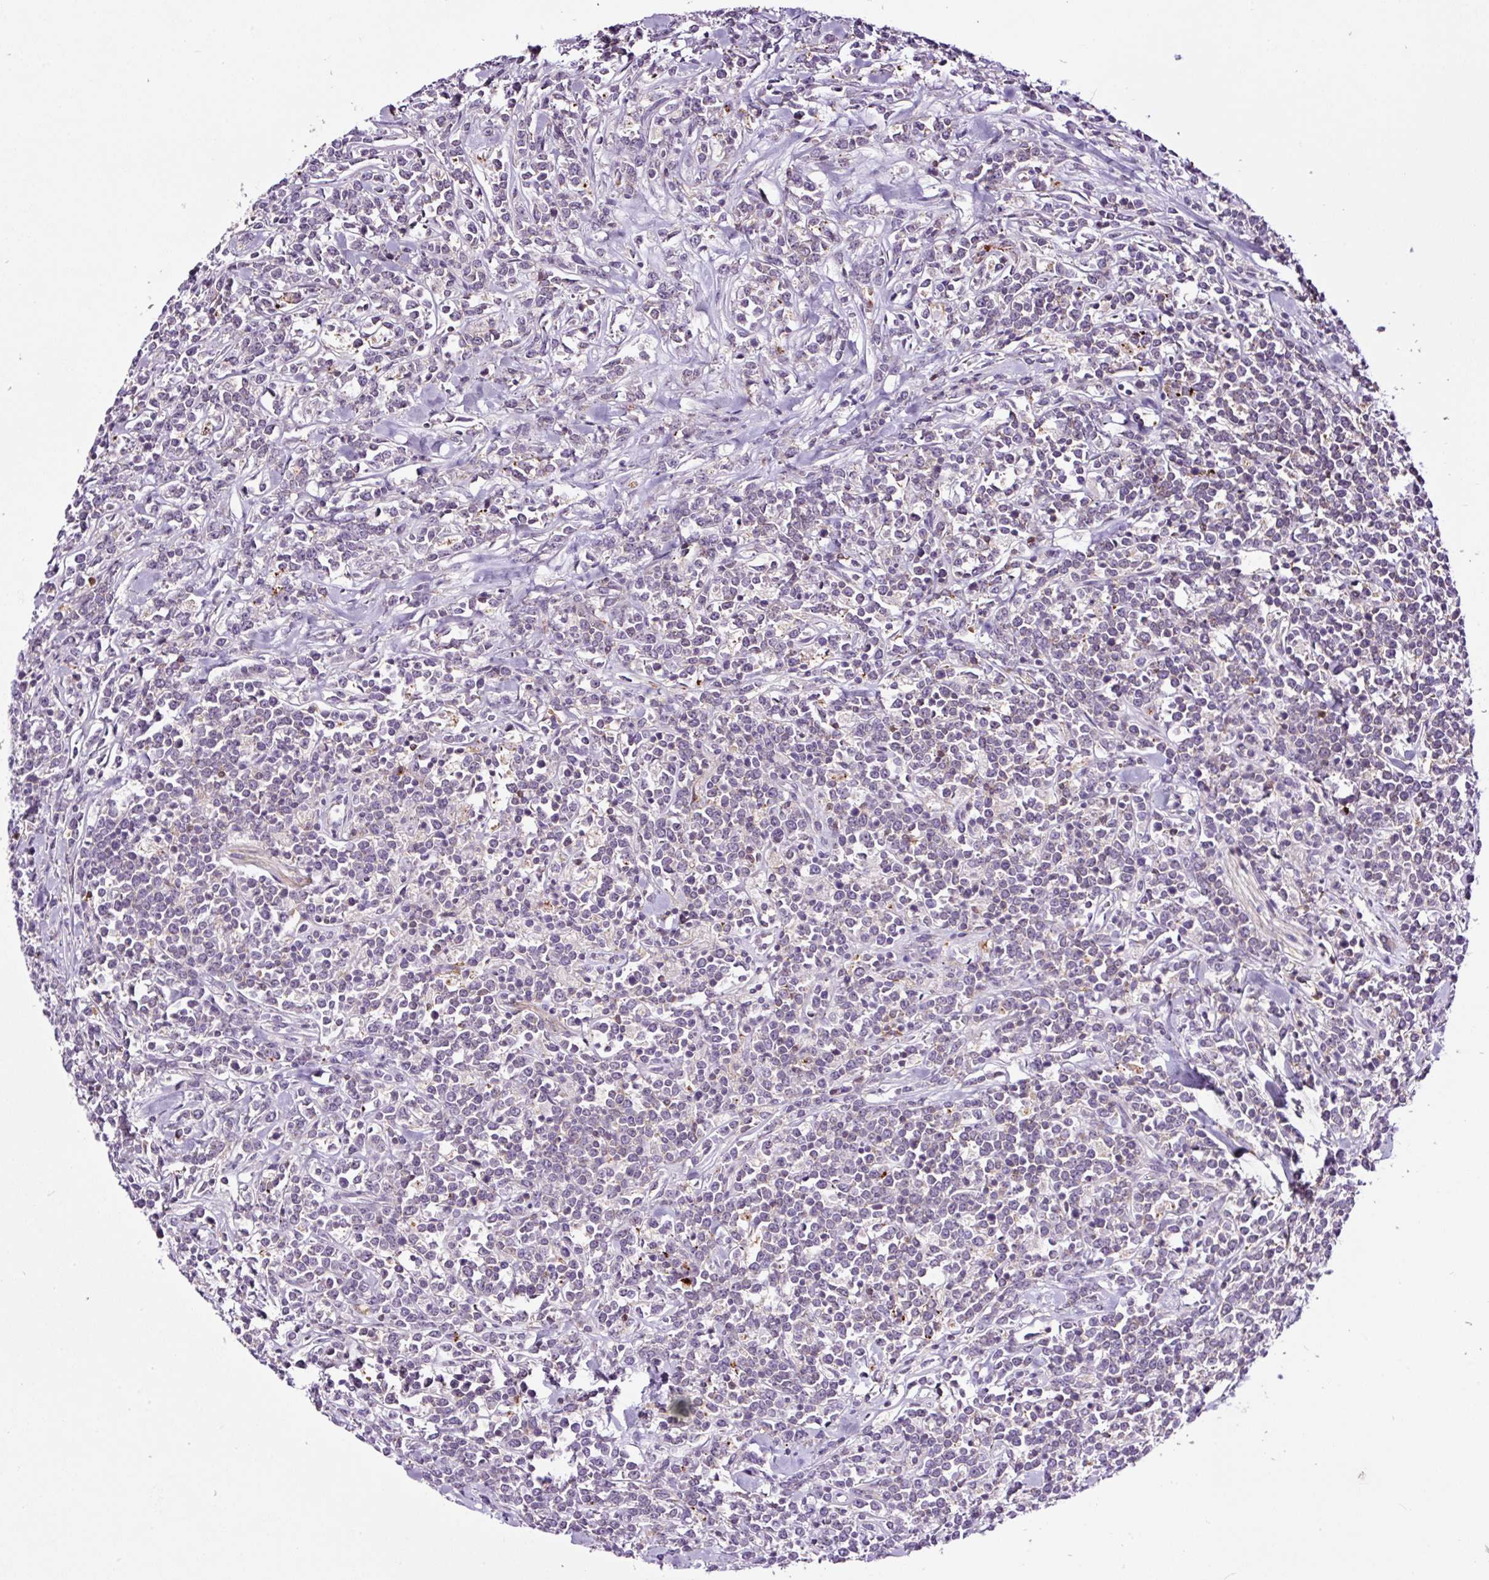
{"staining": {"intensity": "negative", "quantity": "none", "location": "none"}, "tissue": "lymphoma", "cell_type": "Tumor cells", "image_type": "cancer", "snomed": [{"axis": "morphology", "description": "Malignant lymphoma, non-Hodgkin's type, High grade"}, {"axis": "topography", "description": "Small intestine"}, {"axis": "topography", "description": "Colon"}], "caption": "Photomicrograph shows no protein expression in tumor cells of lymphoma tissue.", "gene": "TAFA3", "patient": {"sex": "male", "age": 8}}